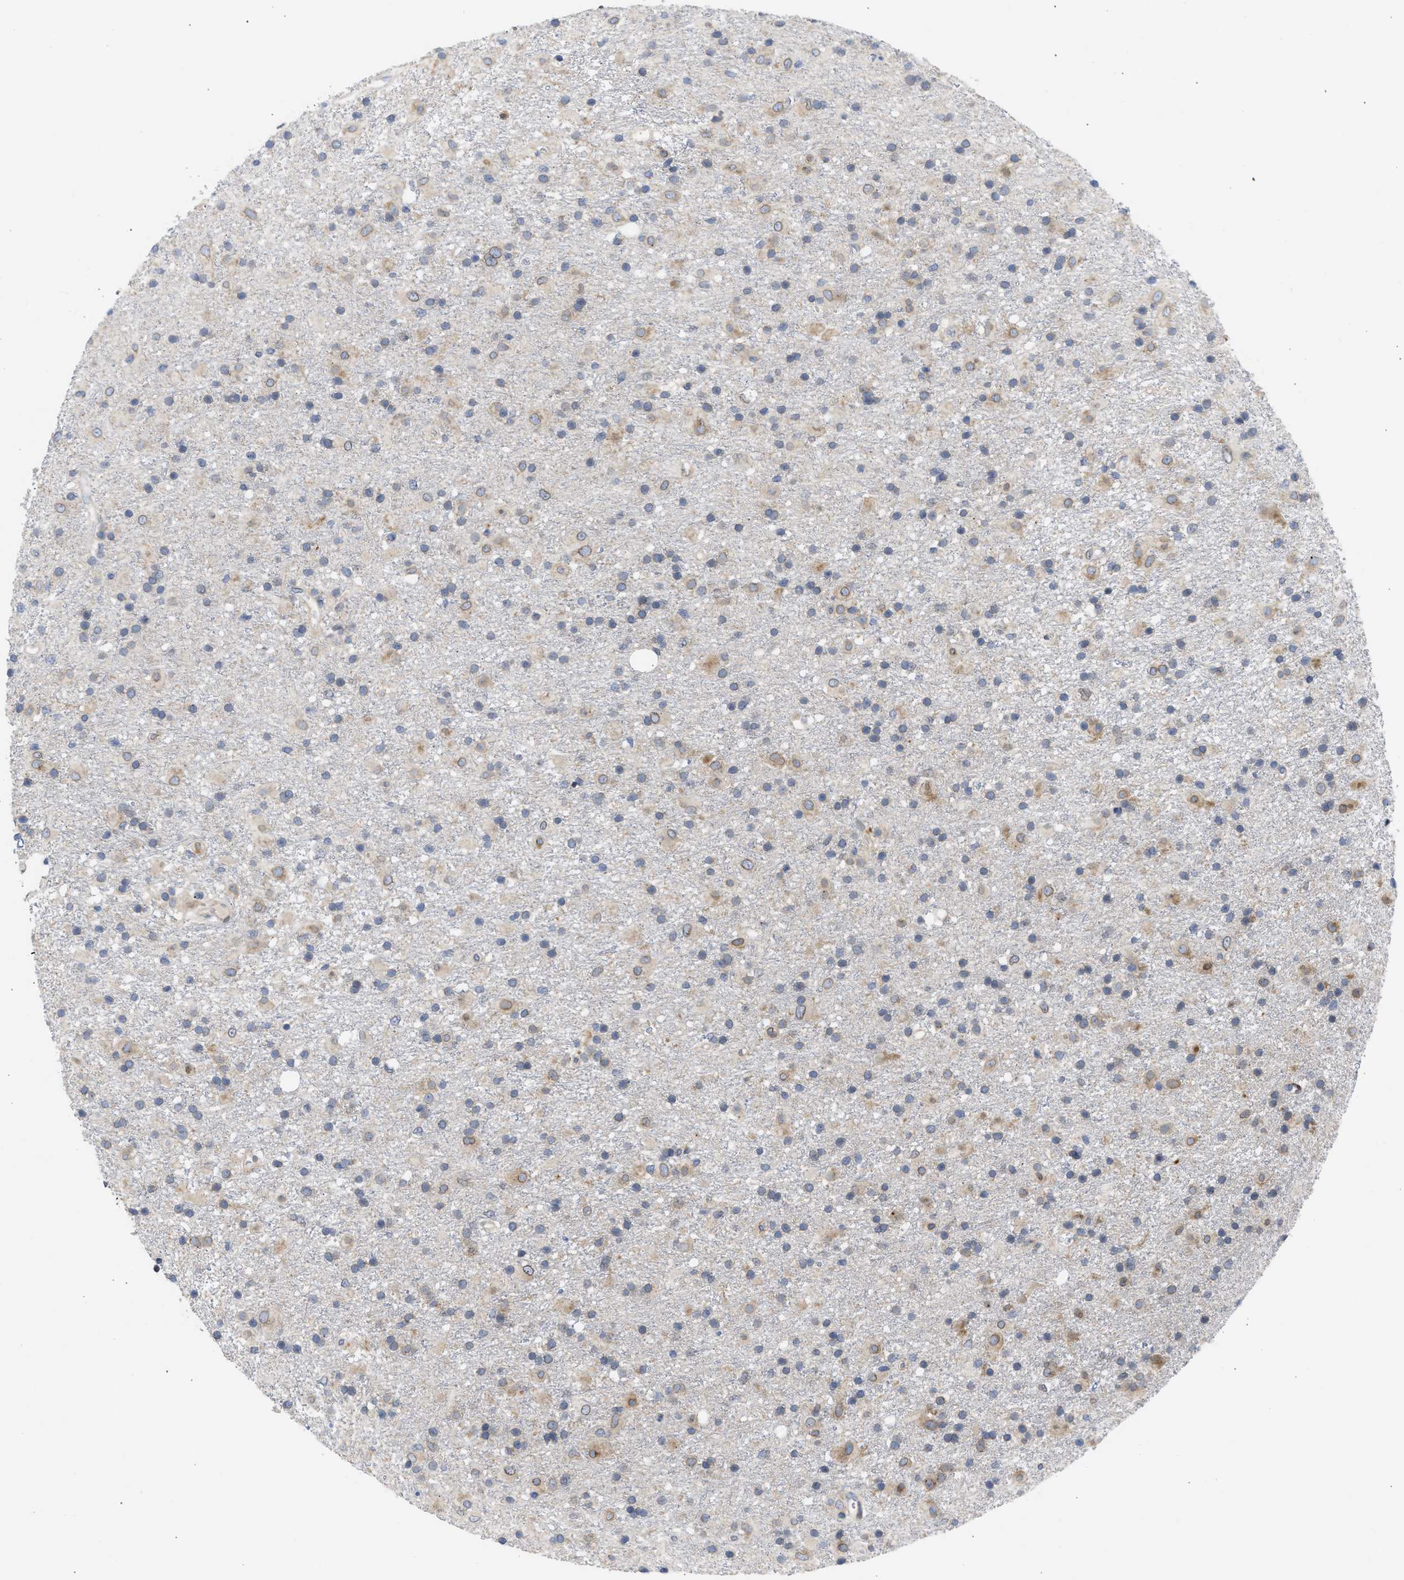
{"staining": {"intensity": "moderate", "quantity": "25%-75%", "location": "cytoplasmic/membranous,nuclear"}, "tissue": "glioma", "cell_type": "Tumor cells", "image_type": "cancer", "snomed": [{"axis": "morphology", "description": "Glioma, malignant, Low grade"}, {"axis": "topography", "description": "Brain"}], "caption": "Human glioma stained for a protein (brown) displays moderate cytoplasmic/membranous and nuclear positive staining in approximately 25%-75% of tumor cells.", "gene": "NUP35", "patient": {"sex": "male", "age": 65}}